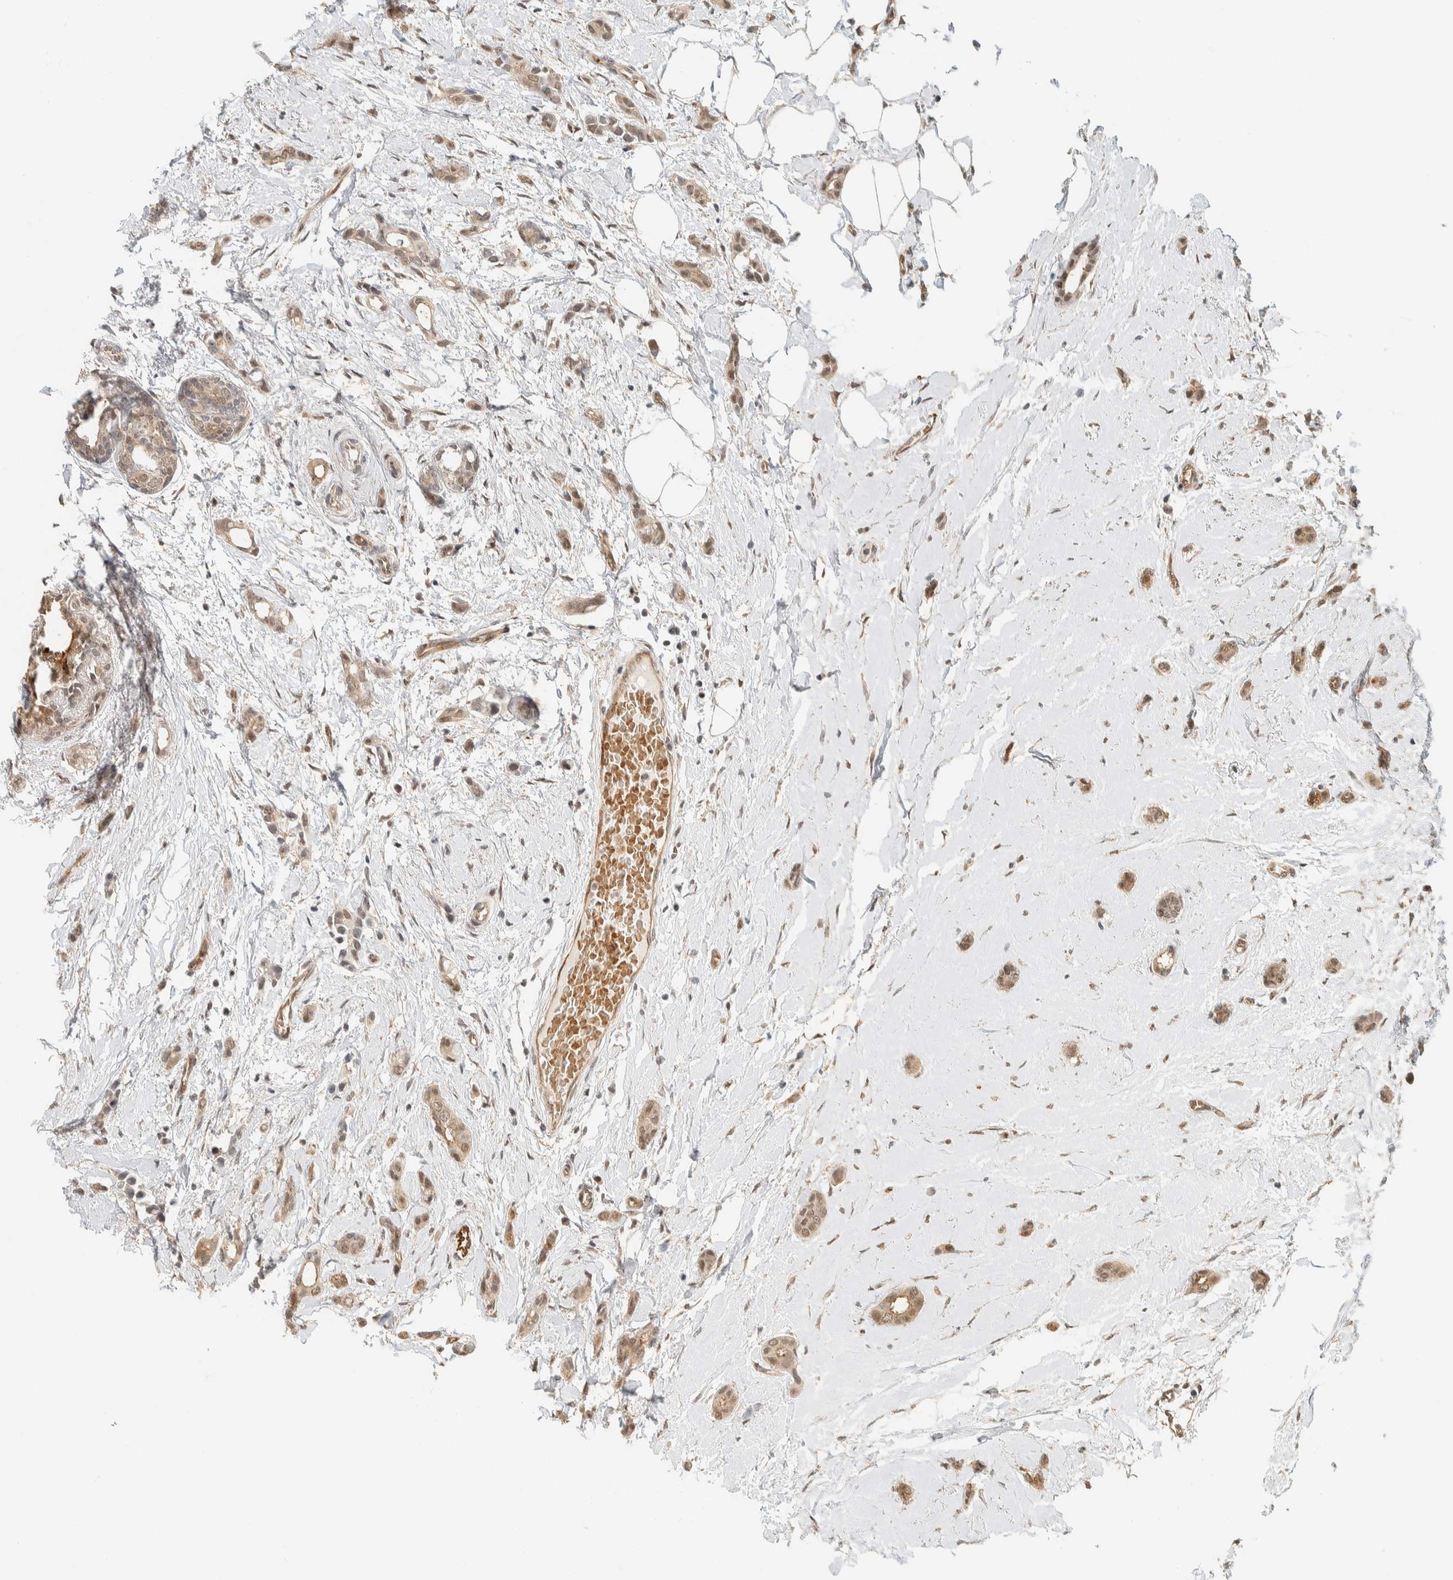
{"staining": {"intensity": "weak", "quantity": ">75%", "location": "cytoplasmic/membranous,nuclear"}, "tissue": "breast cancer", "cell_type": "Tumor cells", "image_type": "cancer", "snomed": [{"axis": "morphology", "description": "Duct carcinoma"}, {"axis": "topography", "description": "Breast"}], "caption": "Breast infiltrating ductal carcinoma was stained to show a protein in brown. There is low levels of weak cytoplasmic/membranous and nuclear staining in approximately >75% of tumor cells. (IHC, brightfield microscopy, high magnification).", "gene": "ZBTB2", "patient": {"sex": "female", "age": 55}}